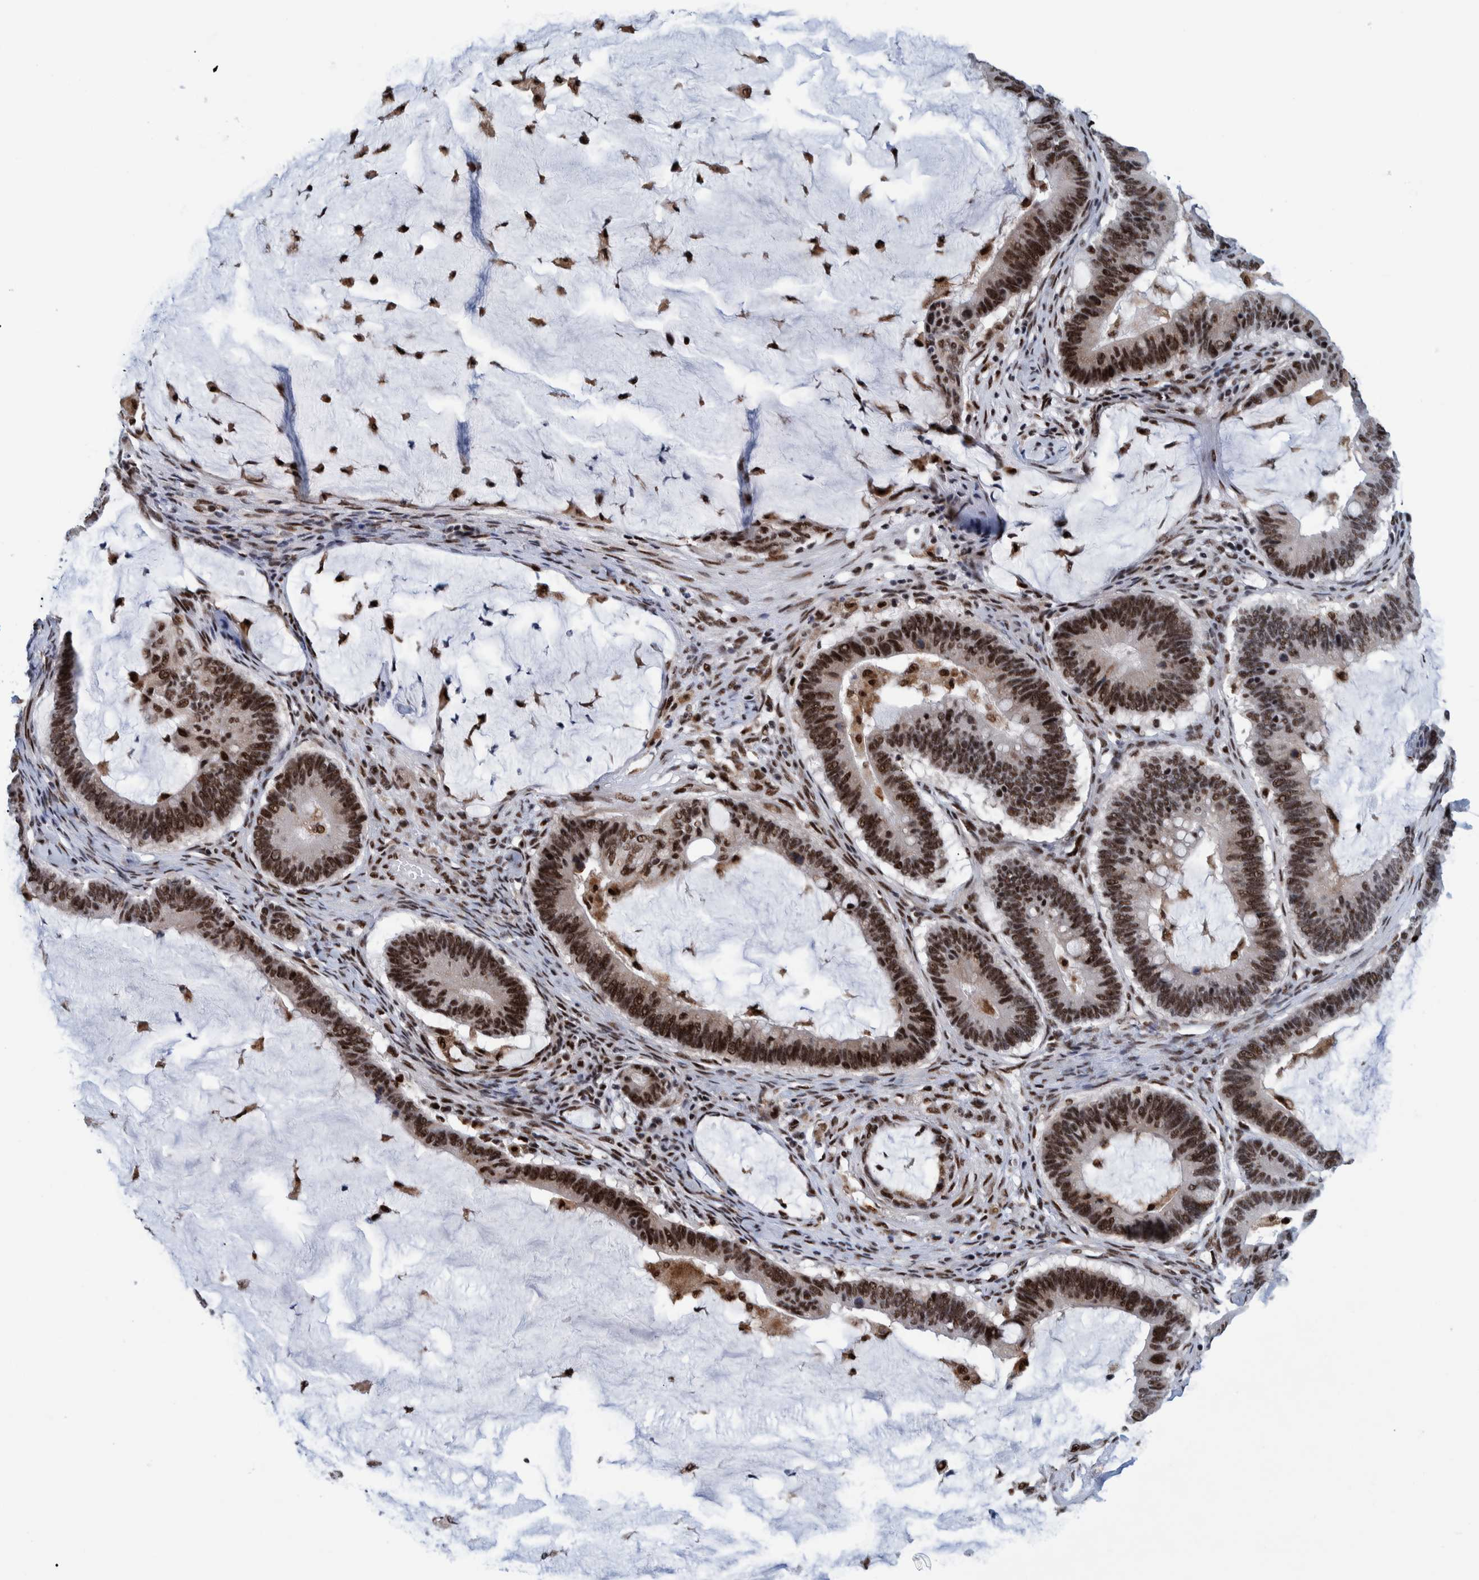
{"staining": {"intensity": "strong", "quantity": ">75%", "location": "nuclear"}, "tissue": "ovarian cancer", "cell_type": "Tumor cells", "image_type": "cancer", "snomed": [{"axis": "morphology", "description": "Cystadenocarcinoma, mucinous, NOS"}, {"axis": "topography", "description": "Ovary"}], "caption": "IHC image of ovarian cancer stained for a protein (brown), which reveals high levels of strong nuclear positivity in approximately >75% of tumor cells.", "gene": "EFTUD2", "patient": {"sex": "female", "age": 61}}